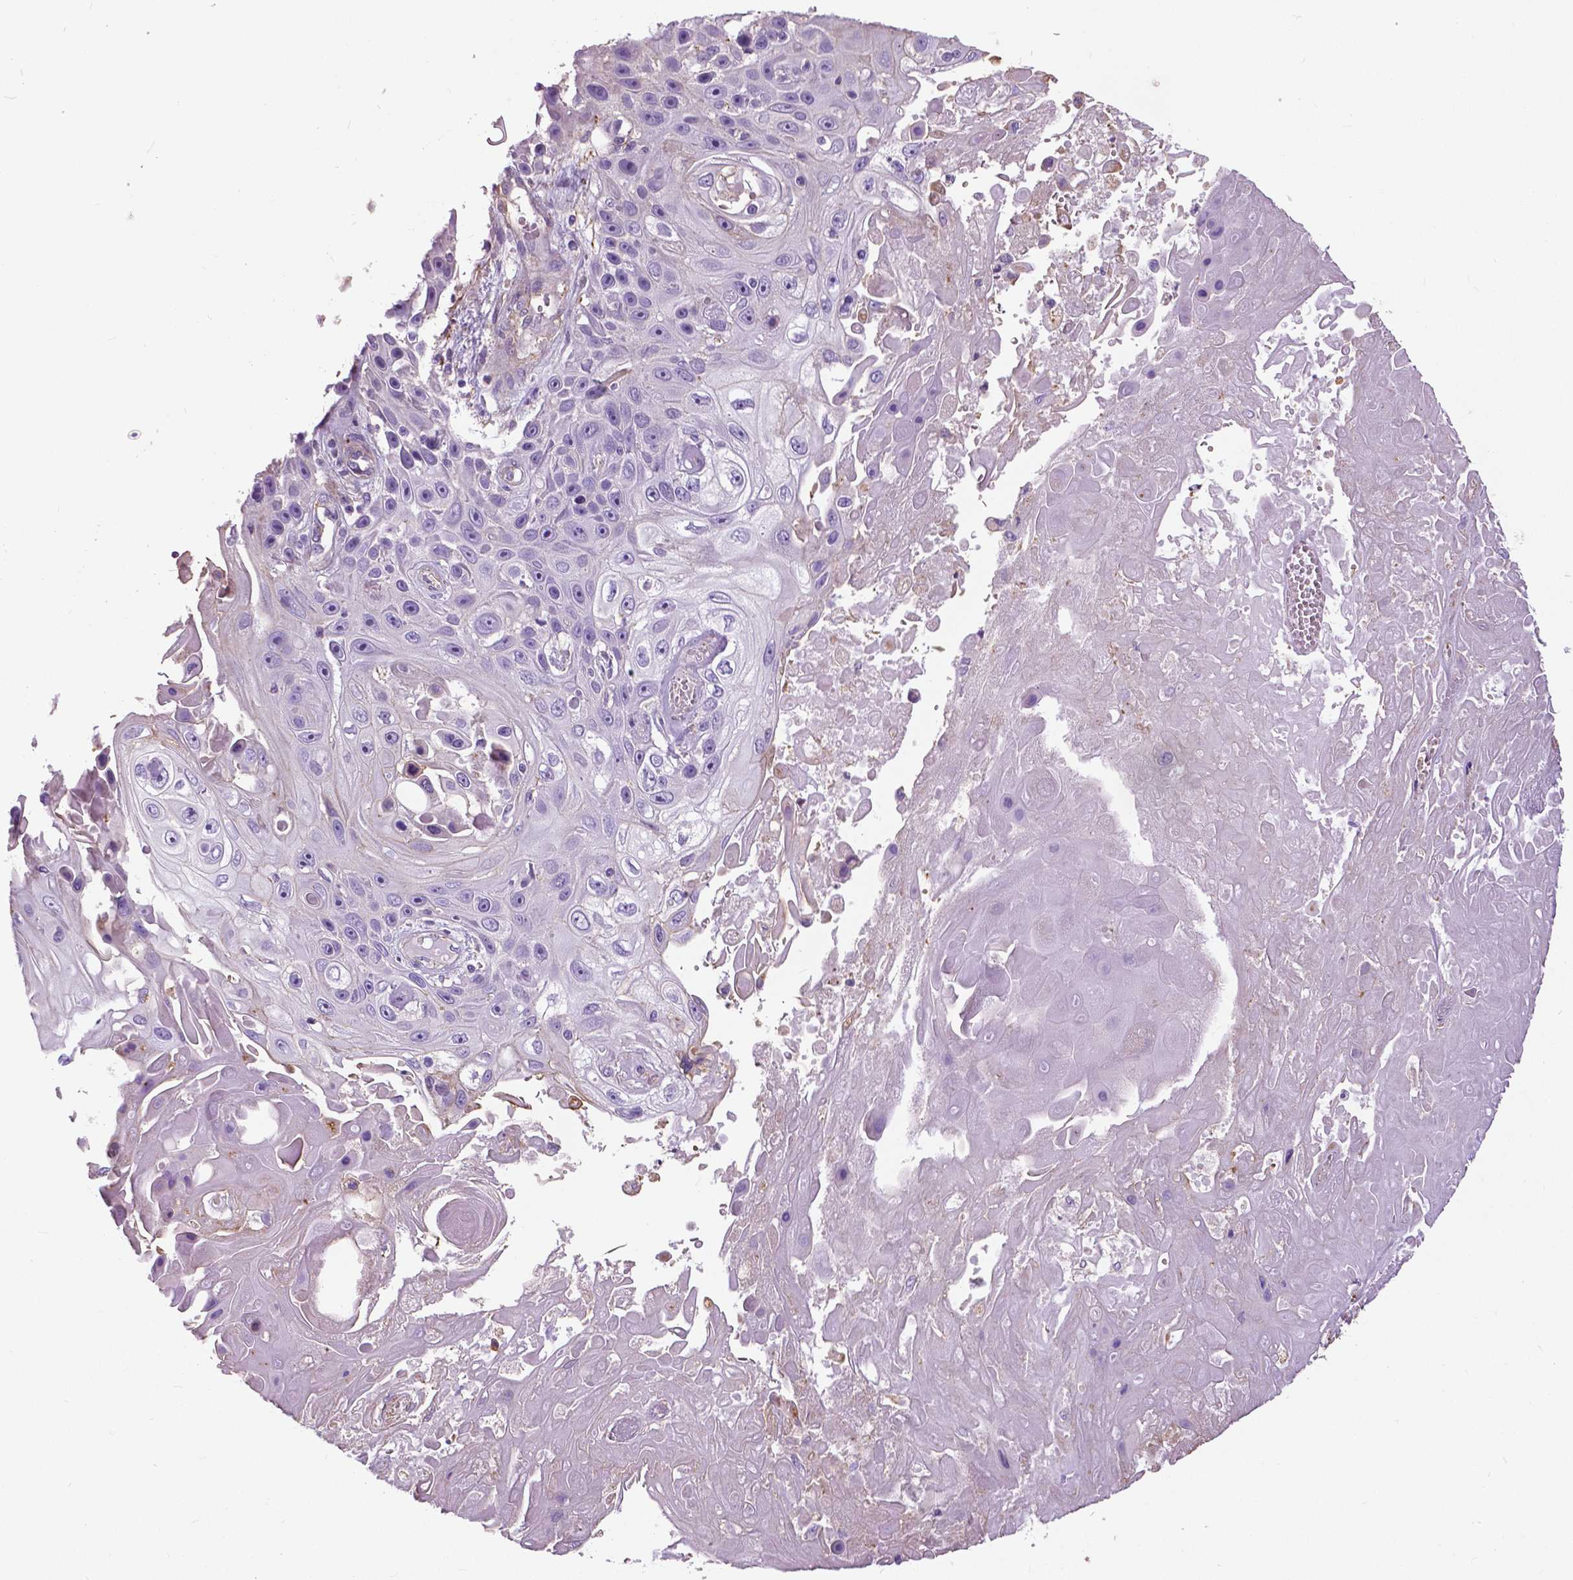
{"staining": {"intensity": "negative", "quantity": "none", "location": "none"}, "tissue": "skin cancer", "cell_type": "Tumor cells", "image_type": "cancer", "snomed": [{"axis": "morphology", "description": "Squamous cell carcinoma, NOS"}, {"axis": "topography", "description": "Skin"}], "caption": "This is a image of IHC staining of skin squamous cell carcinoma, which shows no positivity in tumor cells.", "gene": "ANXA13", "patient": {"sex": "male", "age": 82}}